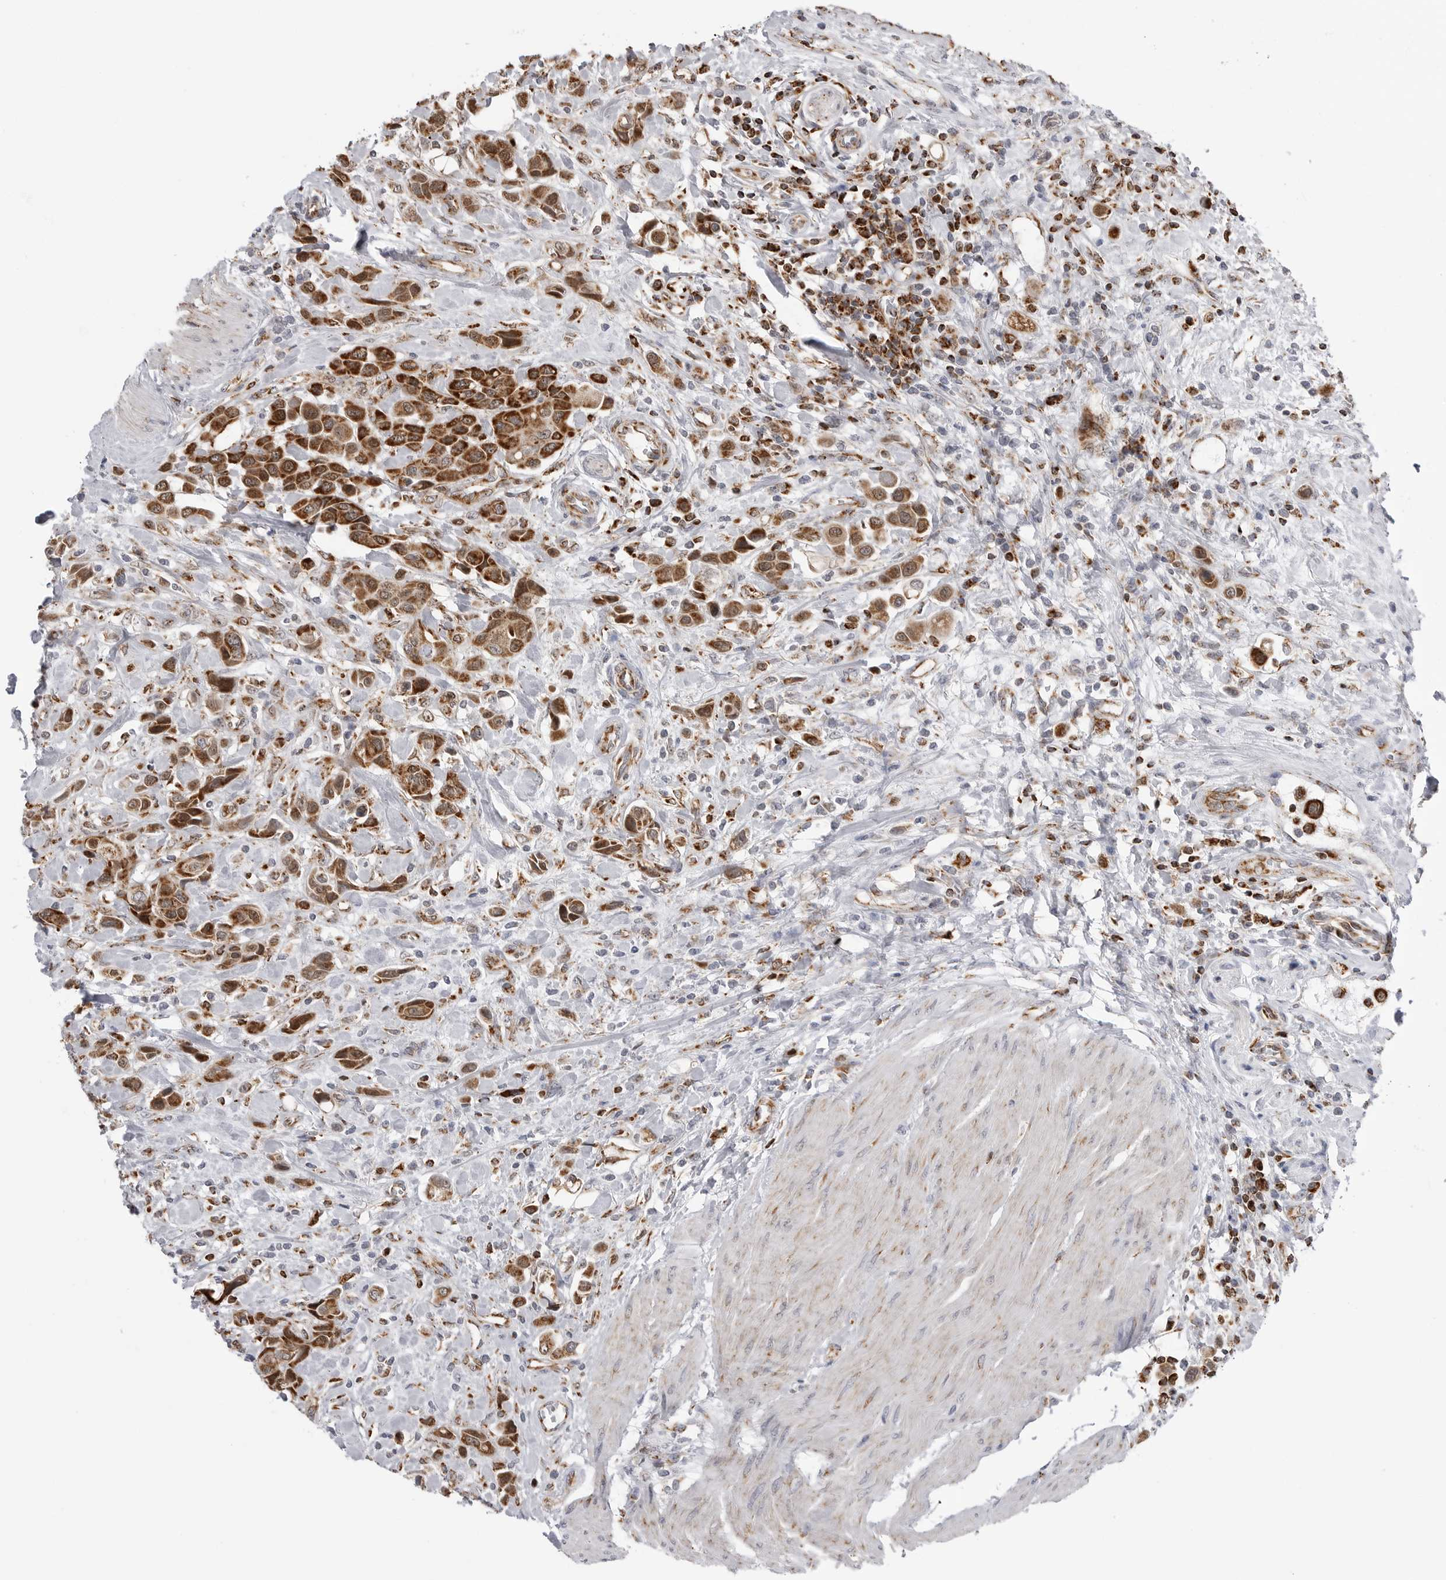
{"staining": {"intensity": "strong", "quantity": ">75%", "location": "cytoplasmic/membranous"}, "tissue": "urothelial cancer", "cell_type": "Tumor cells", "image_type": "cancer", "snomed": [{"axis": "morphology", "description": "Urothelial carcinoma, High grade"}, {"axis": "topography", "description": "Urinary bladder"}], "caption": "Human urothelial cancer stained with a protein marker demonstrates strong staining in tumor cells.", "gene": "COX5A", "patient": {"sex": "male", "age": 50}}